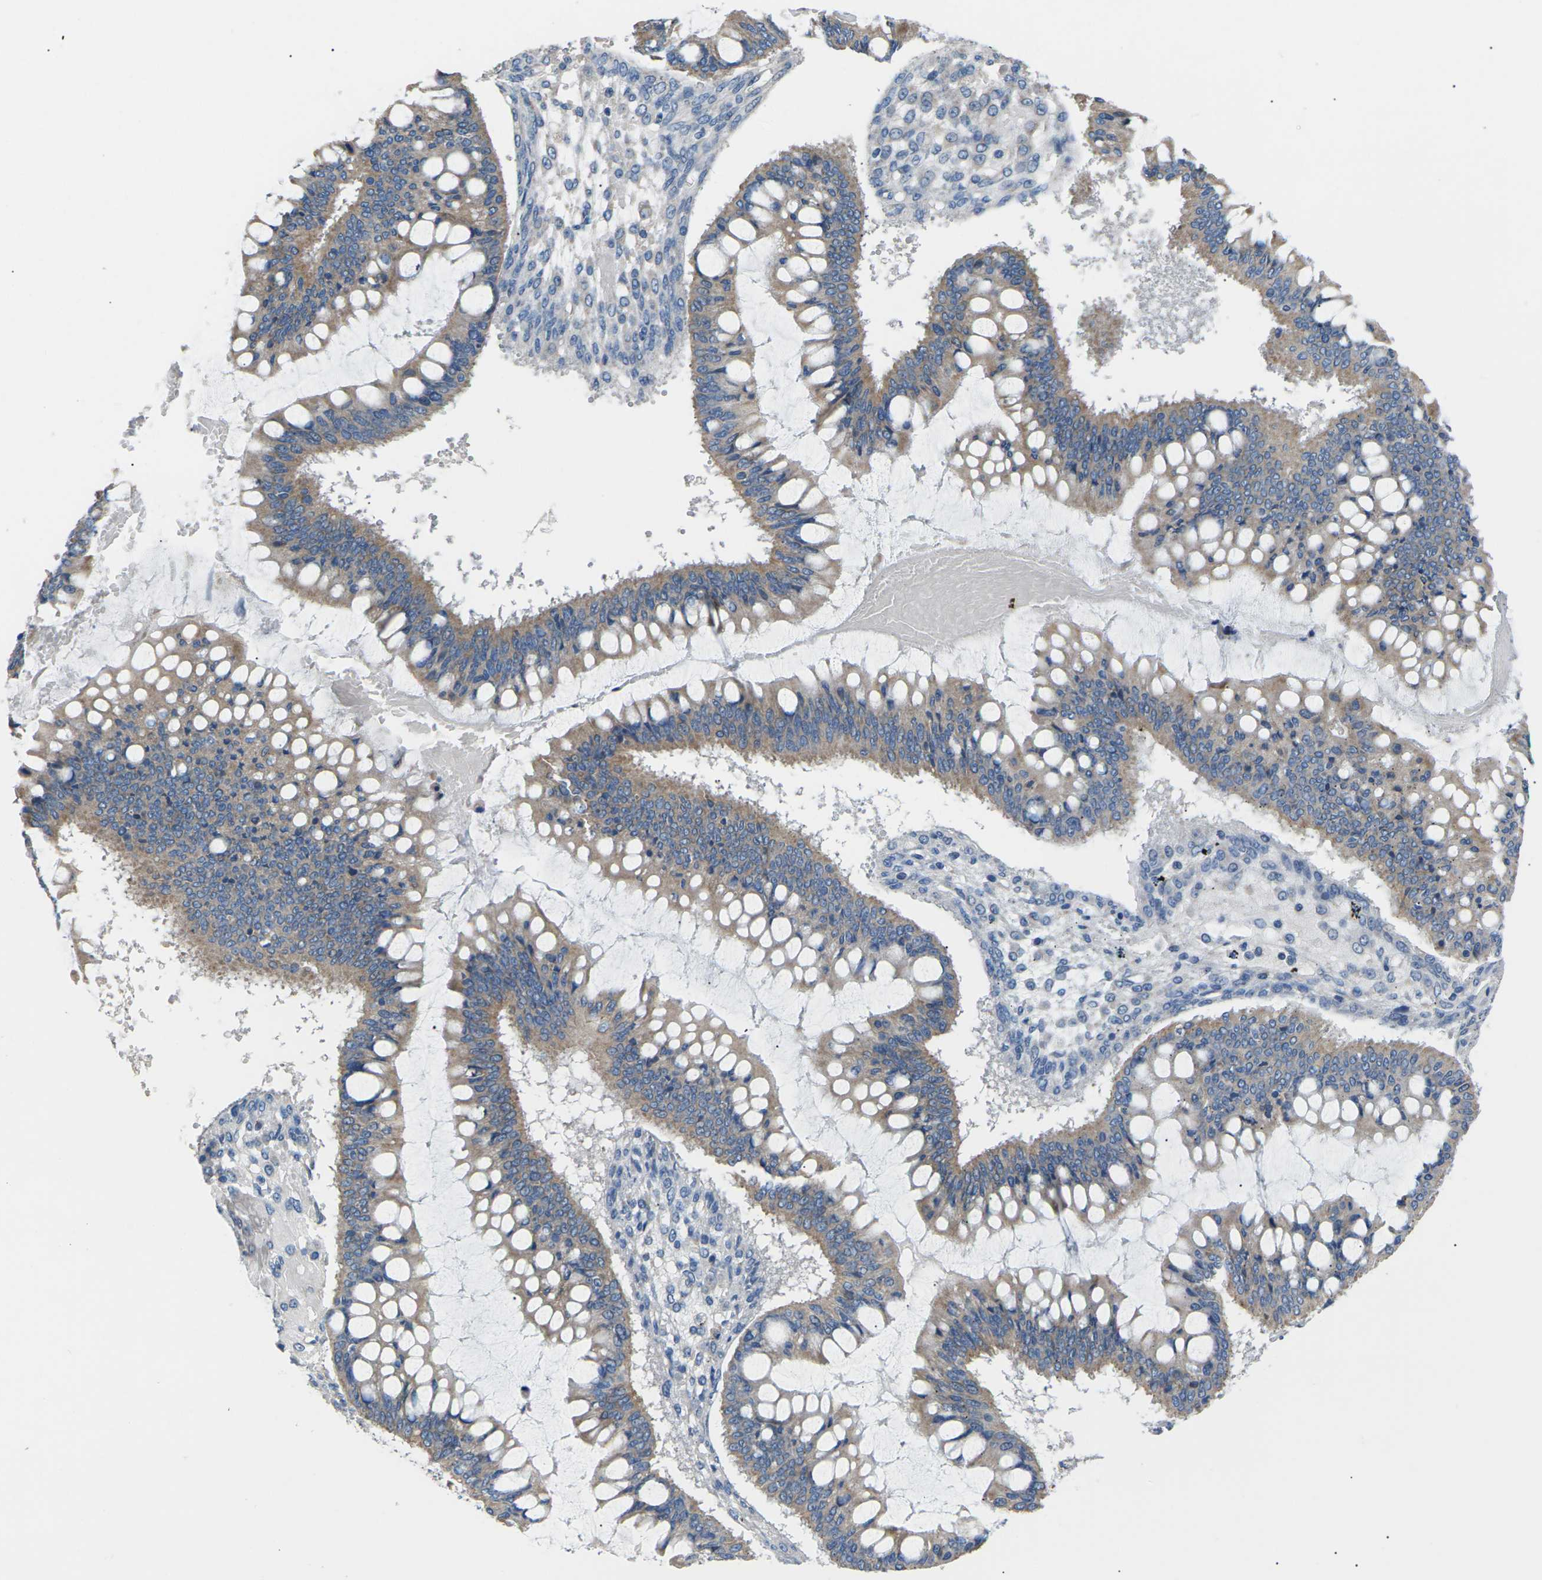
{"staining": {"intensity": "moderate", "quantity": ">75%", "location": "cytoplasmic/membranous"}, "tissue": "ovarian cancer", "cell_type": "Tumor cells", "image_type": "cancer", "snomed": [{"axis": "morphology", "description": "Cystadenocarcinoma, mucinous, NOS"}, {"axis": "topography", "description": "Ovary"}], "caption": "Ovarian mucinous cystadenocarcinoma was stained to show a protein in brown. There is medium levels of moderate cytoplasmic/membranous expression in approximately >75% of tumor cells. (IHC, brightfield microscopy, high magnification).", "gene": "KLHDC8B", "patient": {"sex": "female", "age": 73}}